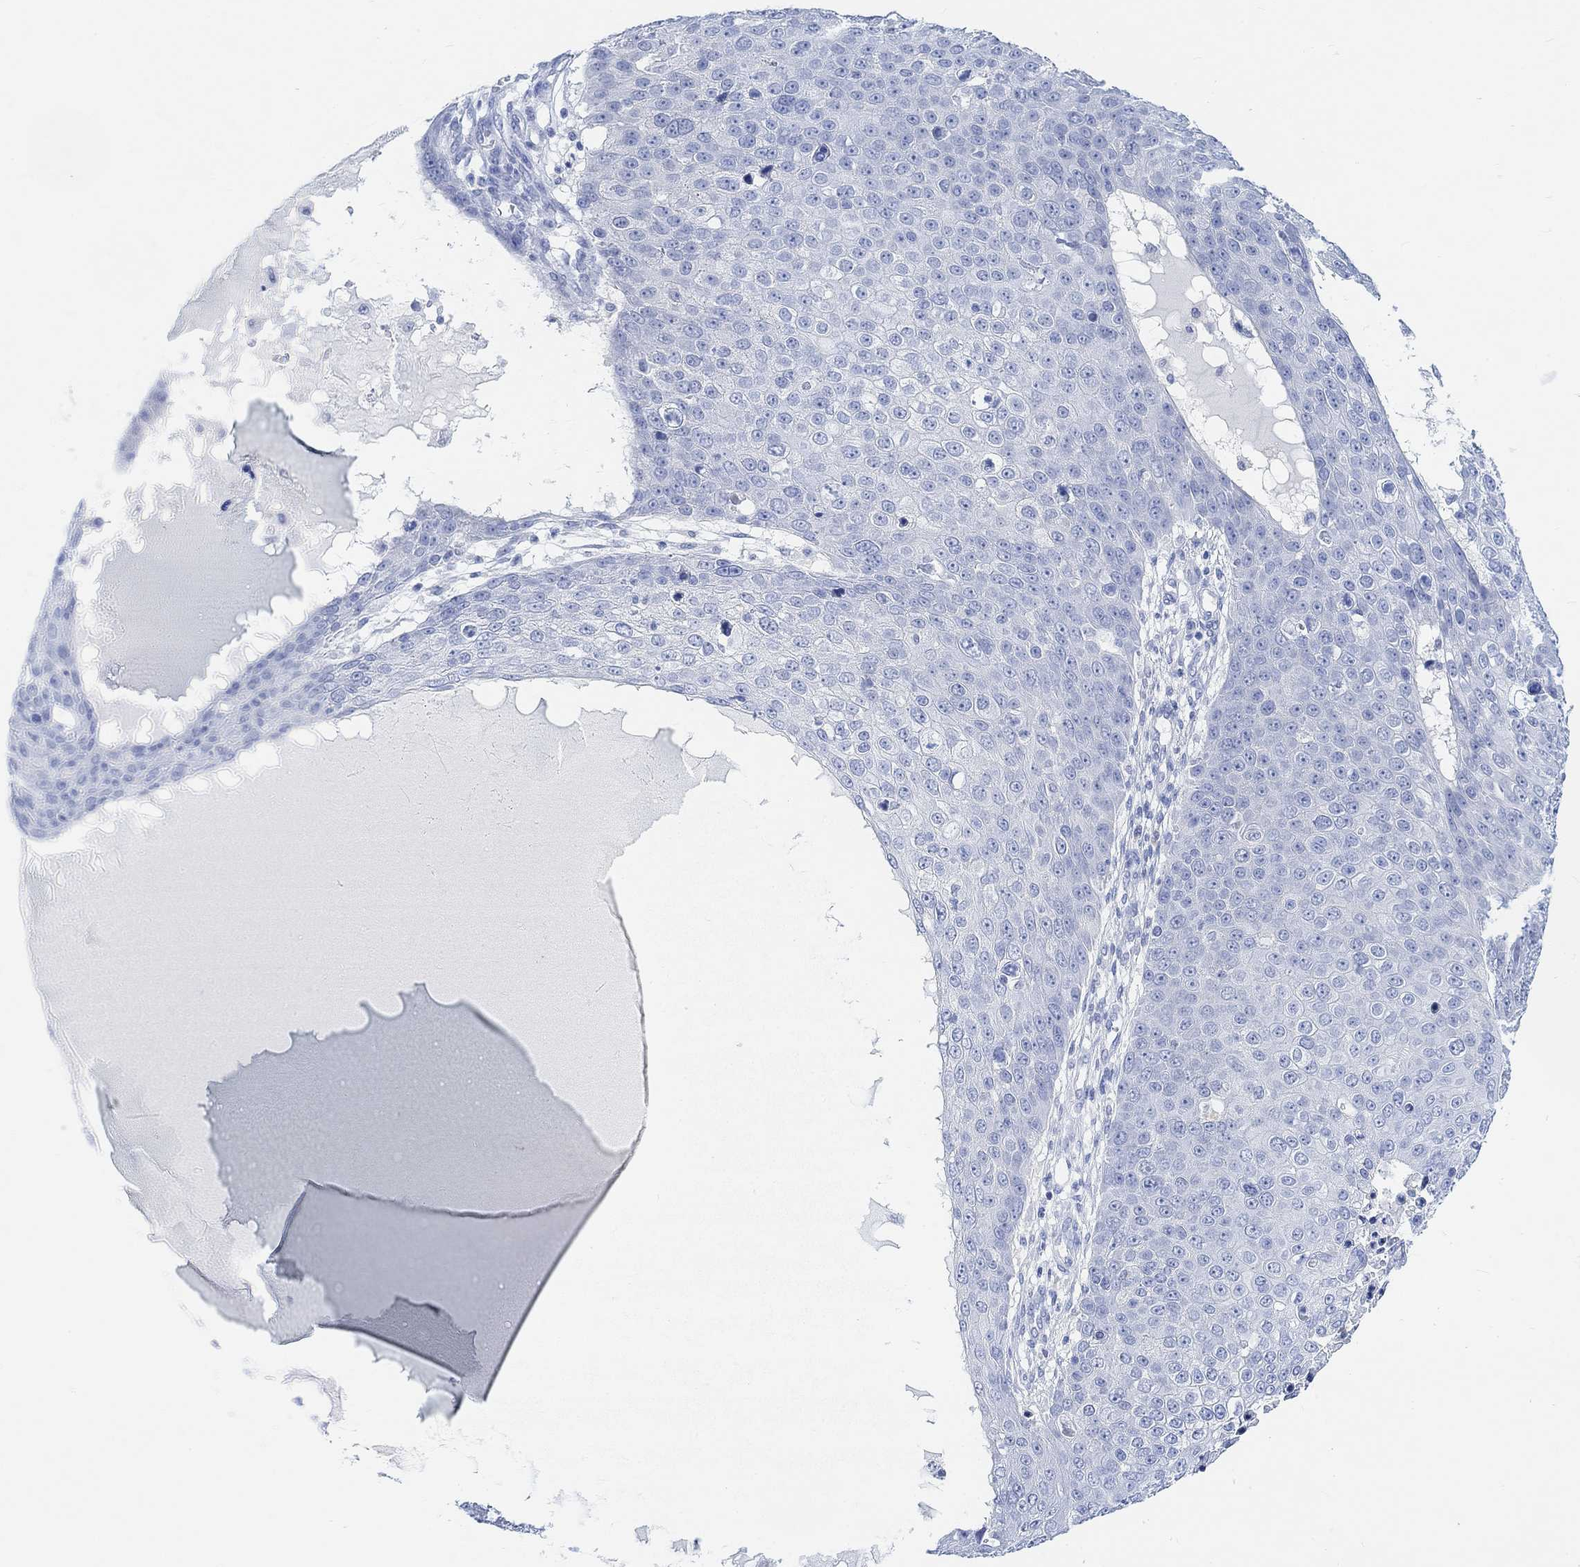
{"staining": {"intensity": "negative", "quantity": "none", "location": "none"}, "tissue": "skin cancer", "cell_type": "Tumor cells", "image_type": "cancer", "snomed": [{"axis": "morphology", "description": "Squamous cell carcinoma, NOS"}, {"axis": "topography", "description": "Skin"}], "caption": "The photomicrograph reveals no staining of tumor cells in skin cancer.", "gene": "ENO4", "patient": {"sex": "male", "age": 71}}